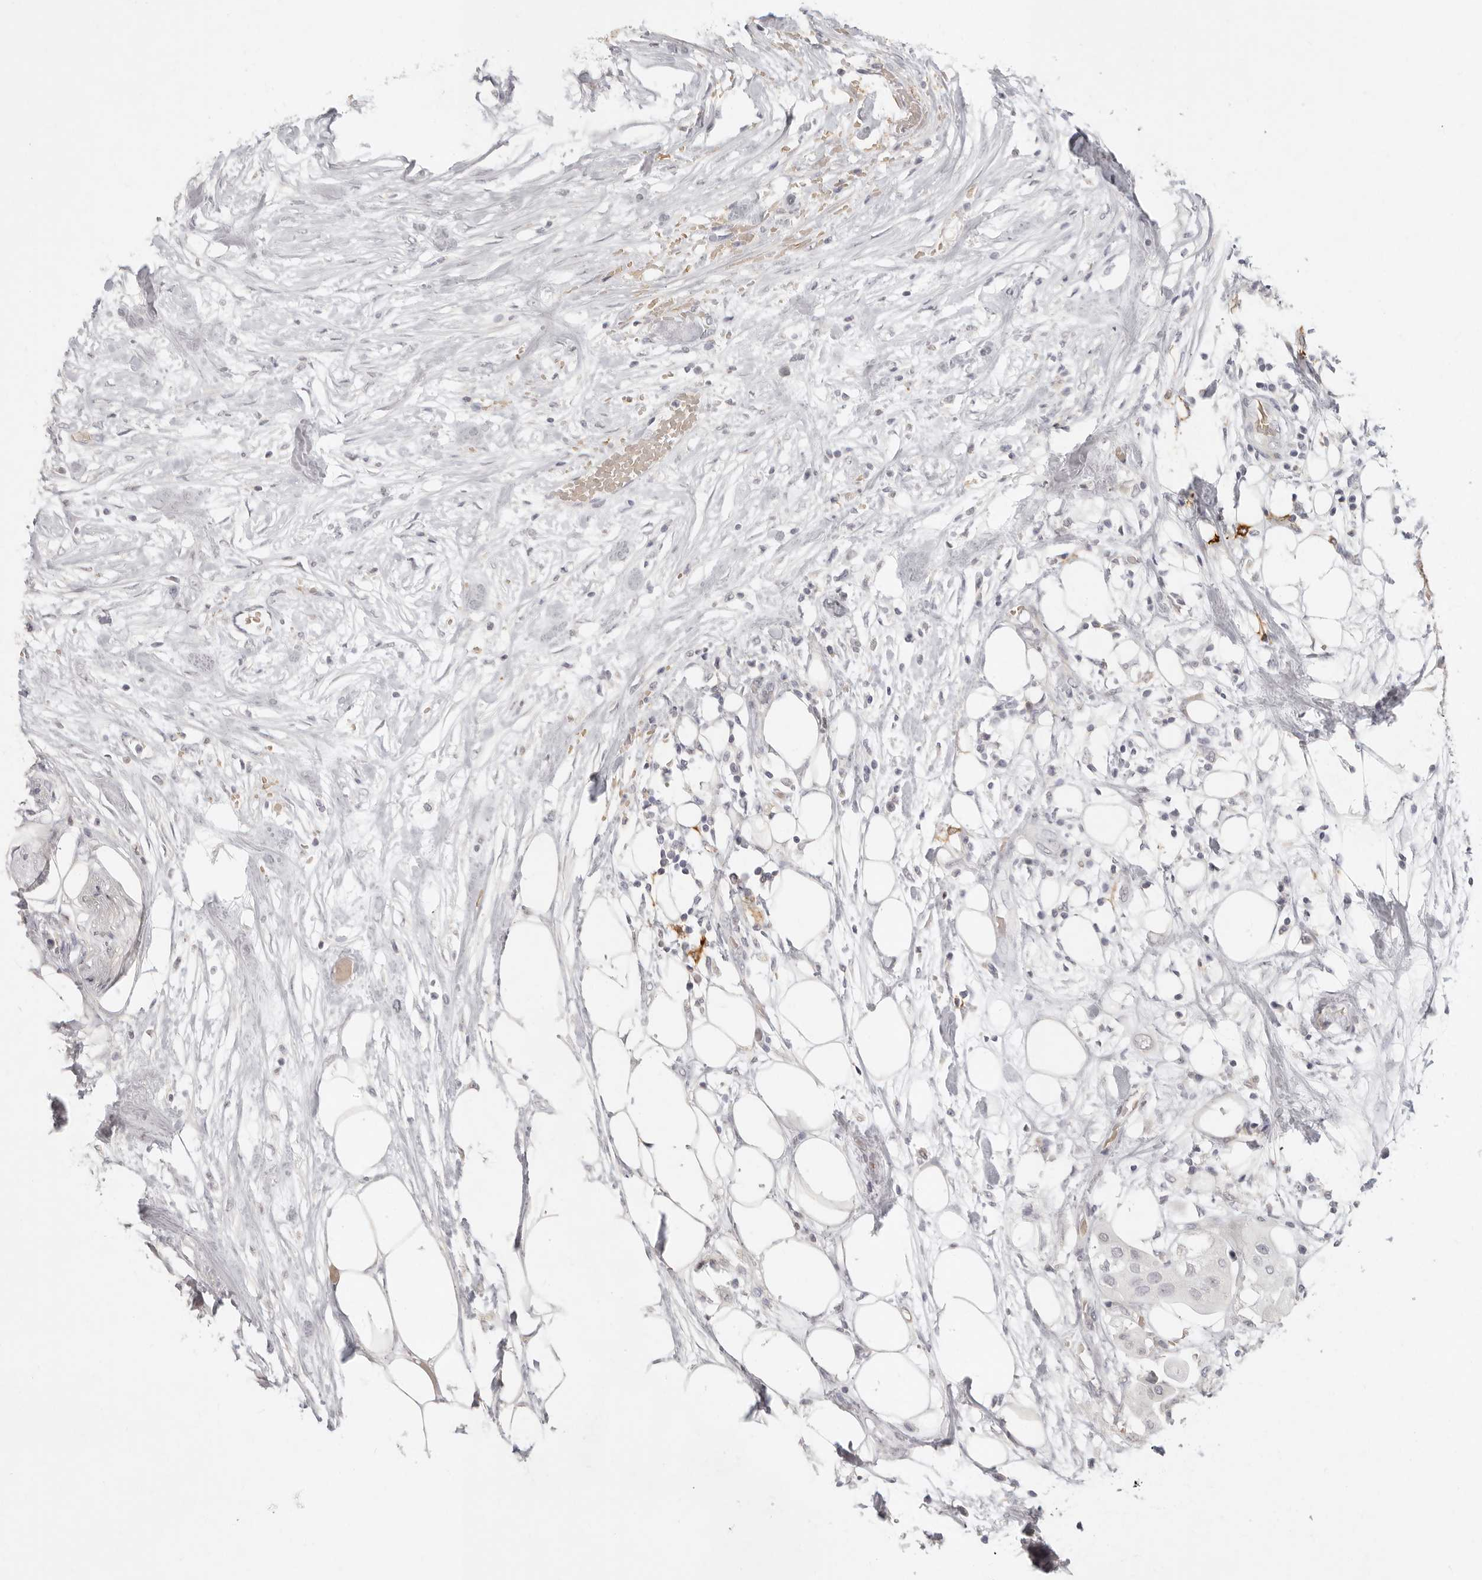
{"staining": {"intensity": "negative", "quantity": "none", "location": "none"}, "tissue": "urothelial cancer", "cell_type": "Tumor cells", "image_type": "cancer", "snomed": [{"axis": "morphology", "description": "Urothelial carcinoma, High grade"}, {"axis": "topography", "description": "Urinary bladder"}], "caption": "Histopathology image shows no significant protein positivity in tumor cells of high-grade urothelial carcinoma.", "gene": "NIBAN1", "patient": {"sex": "male", "age": 64}}